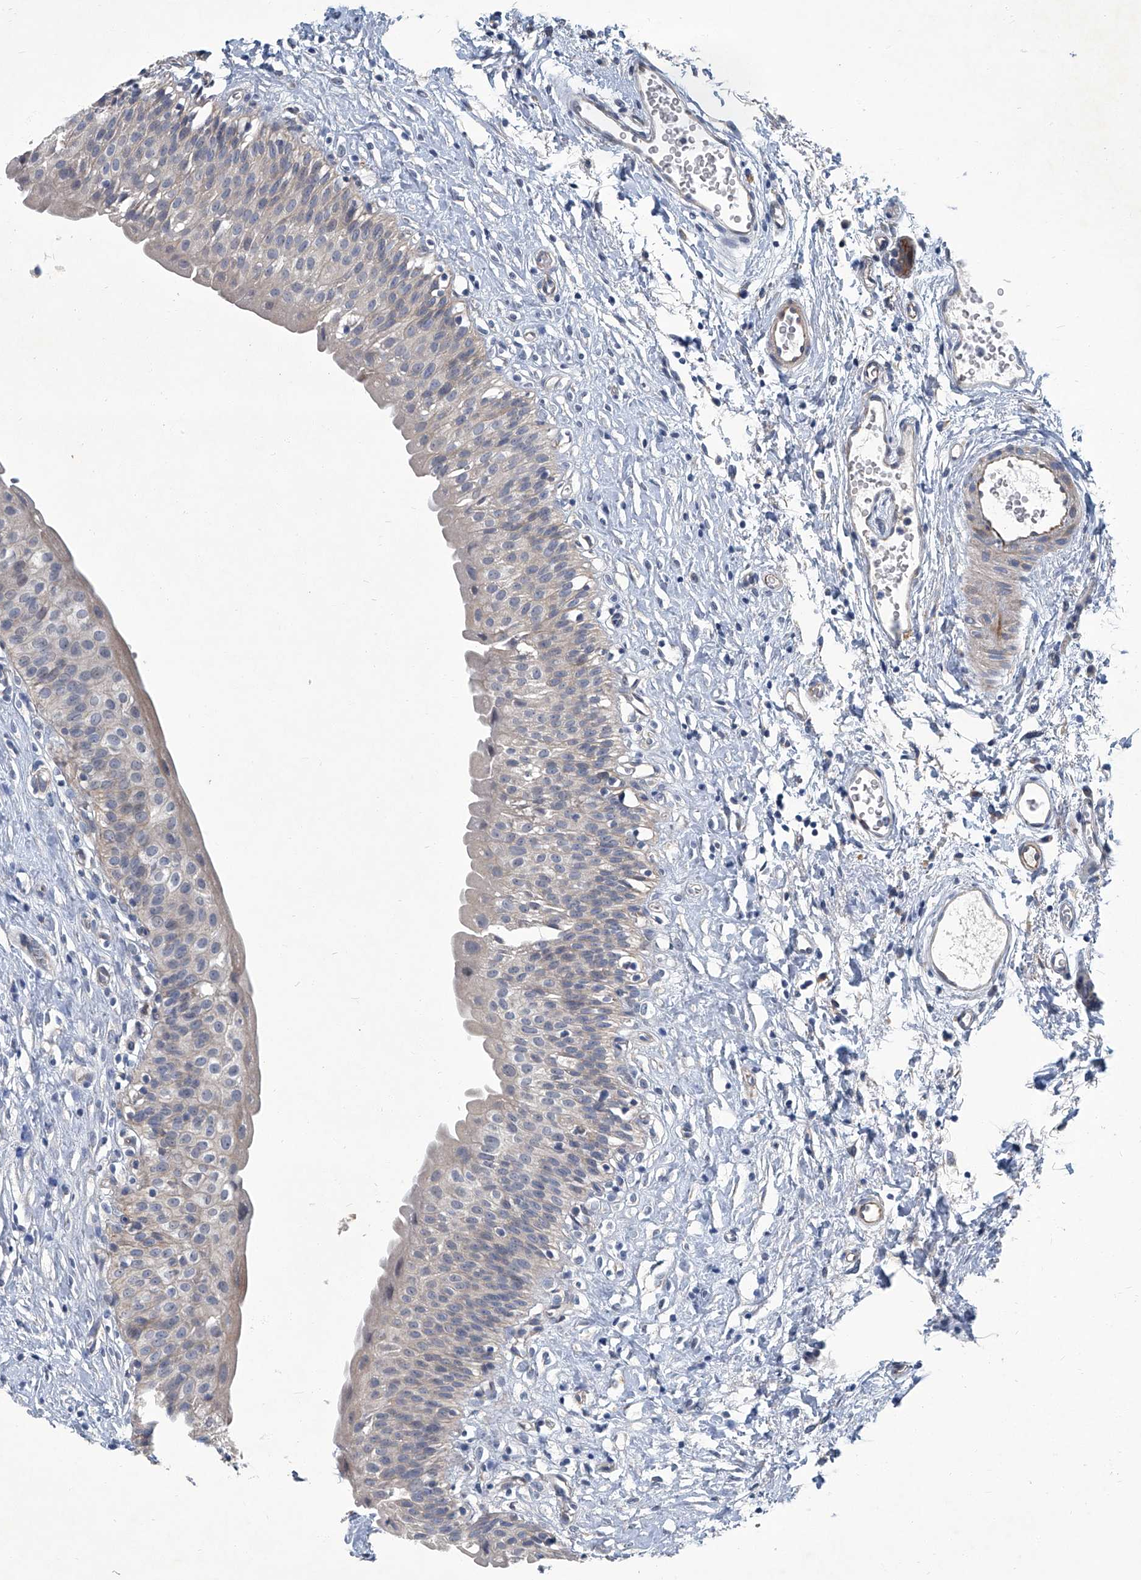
{"staining": {"intensity": "weak", "quantity": "<25%", "location": "cytoplasmic/membranous"}, "tissue": "urinary bladder", "cell_type": "Urothelial cells", "image_type": "normal", "snomed": [{"axis": "morphology", "description": "Normal tissue, NOS"}, {"axis": "topography", "description": "Urinary bladder"}], "caption": "The immunohistochemistry (IHC) photomicrograph has no significant expression in urothelial cells of urinary bladder.", "gene": "SLC26A11", "patient": {"sex": "male", "age": 51}}